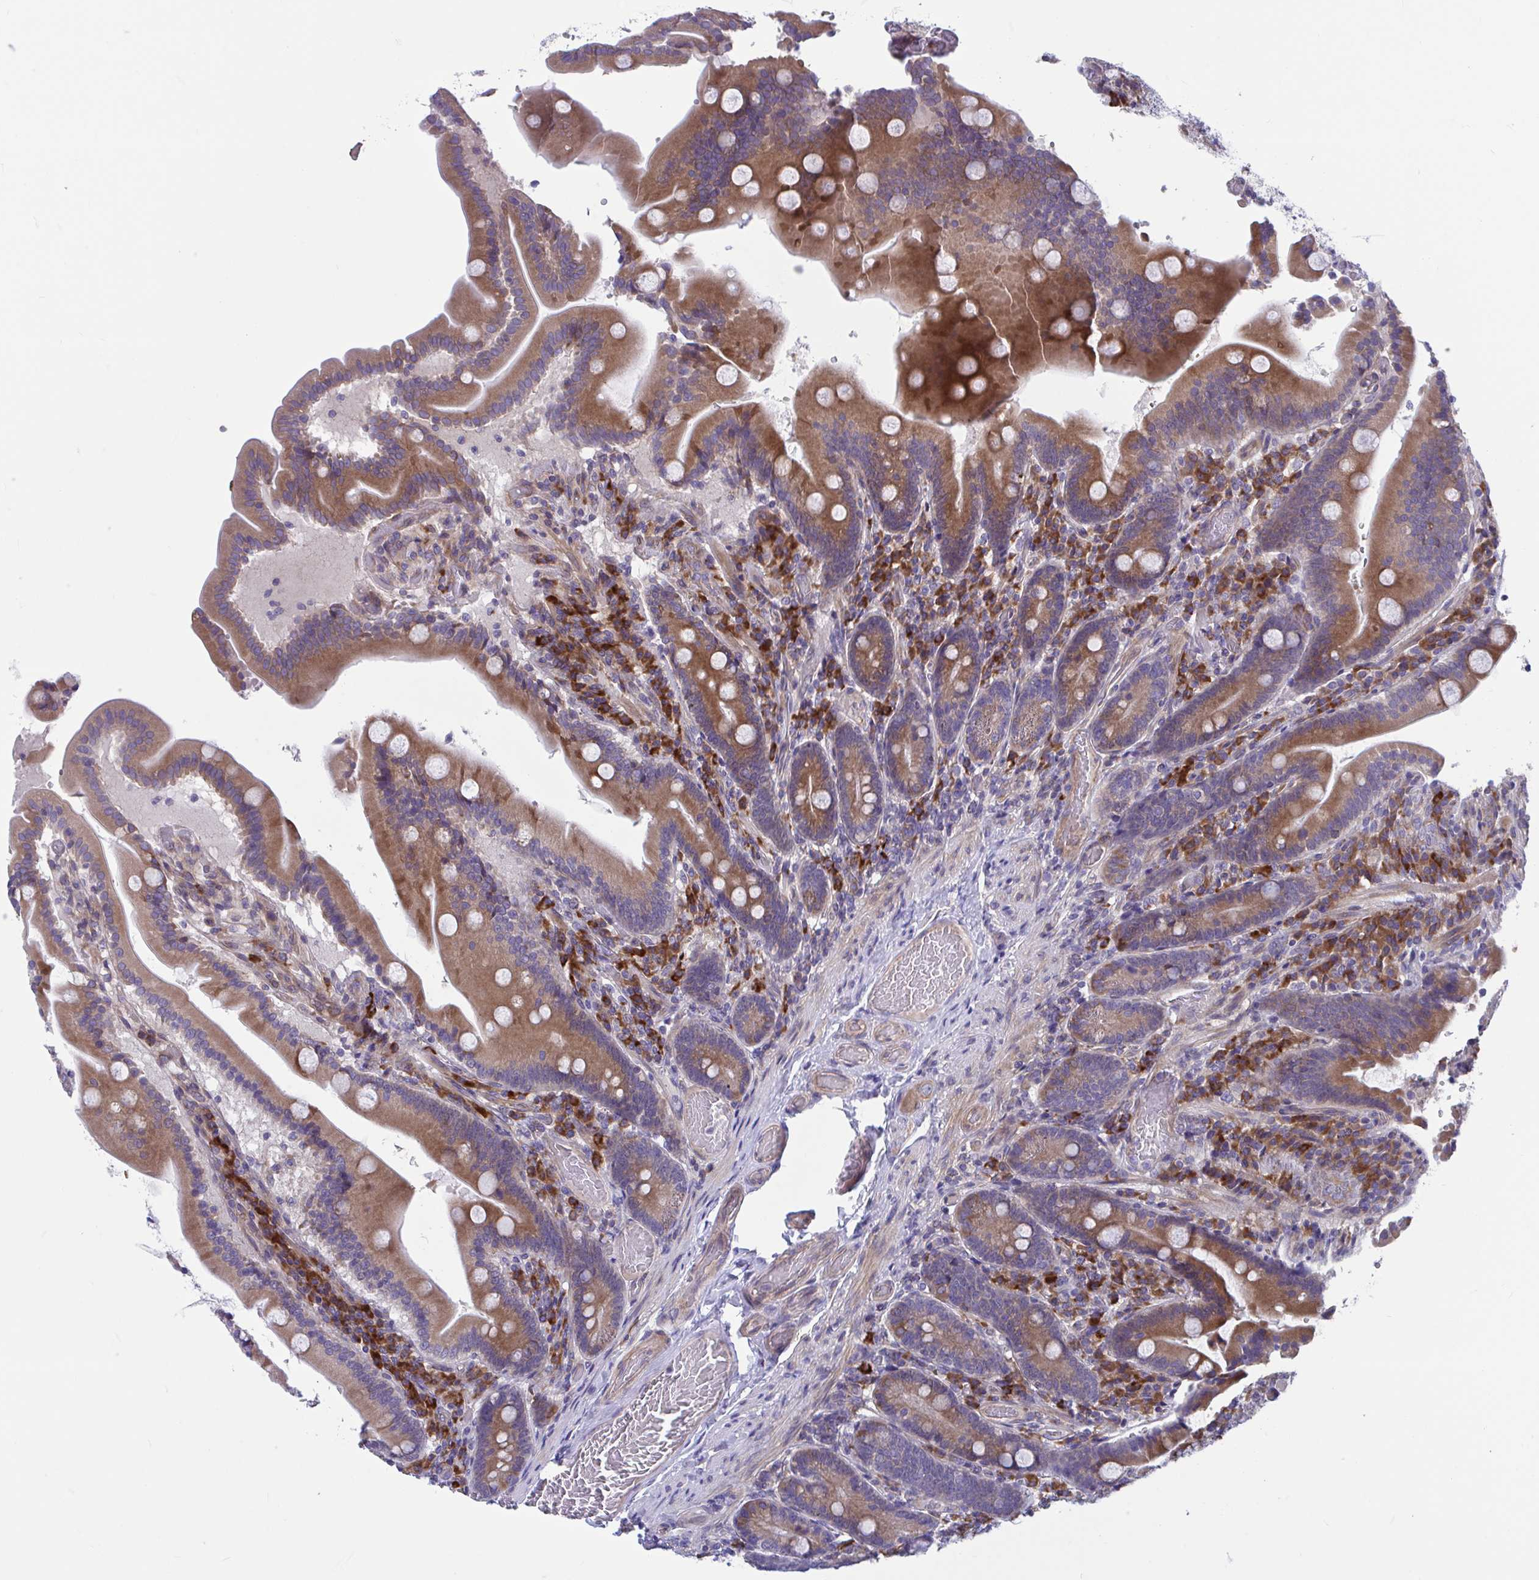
{"staining": {"intensity": "moderate", "quantity": ">75%", "location": "cytoplasmic/membranous"}, "tissue": "duodenum", "cell_type": "Glandular cells", "image_type": "normal", "snomed": [{"axis": "morphology", "description": "Normal tissue, NOS"}, {"axis": "topography", "description": "Duodenum"}], "caption": "Immunohistochemistry staining of benign duodenum, which exhibits medium levels of moderate cytoplasmic/membranous staining in approximately >75% of glandular cells indicating moderate cytoplasmic/membranous protein staining. The staining was performed using DAB (3,3'-diaminobenzidine) (brown) for protein detection and nuclei were counterstained in hematoxylin (blue).", "gene": "WBP1", "patient": {"sex": "female", "age": 62}}